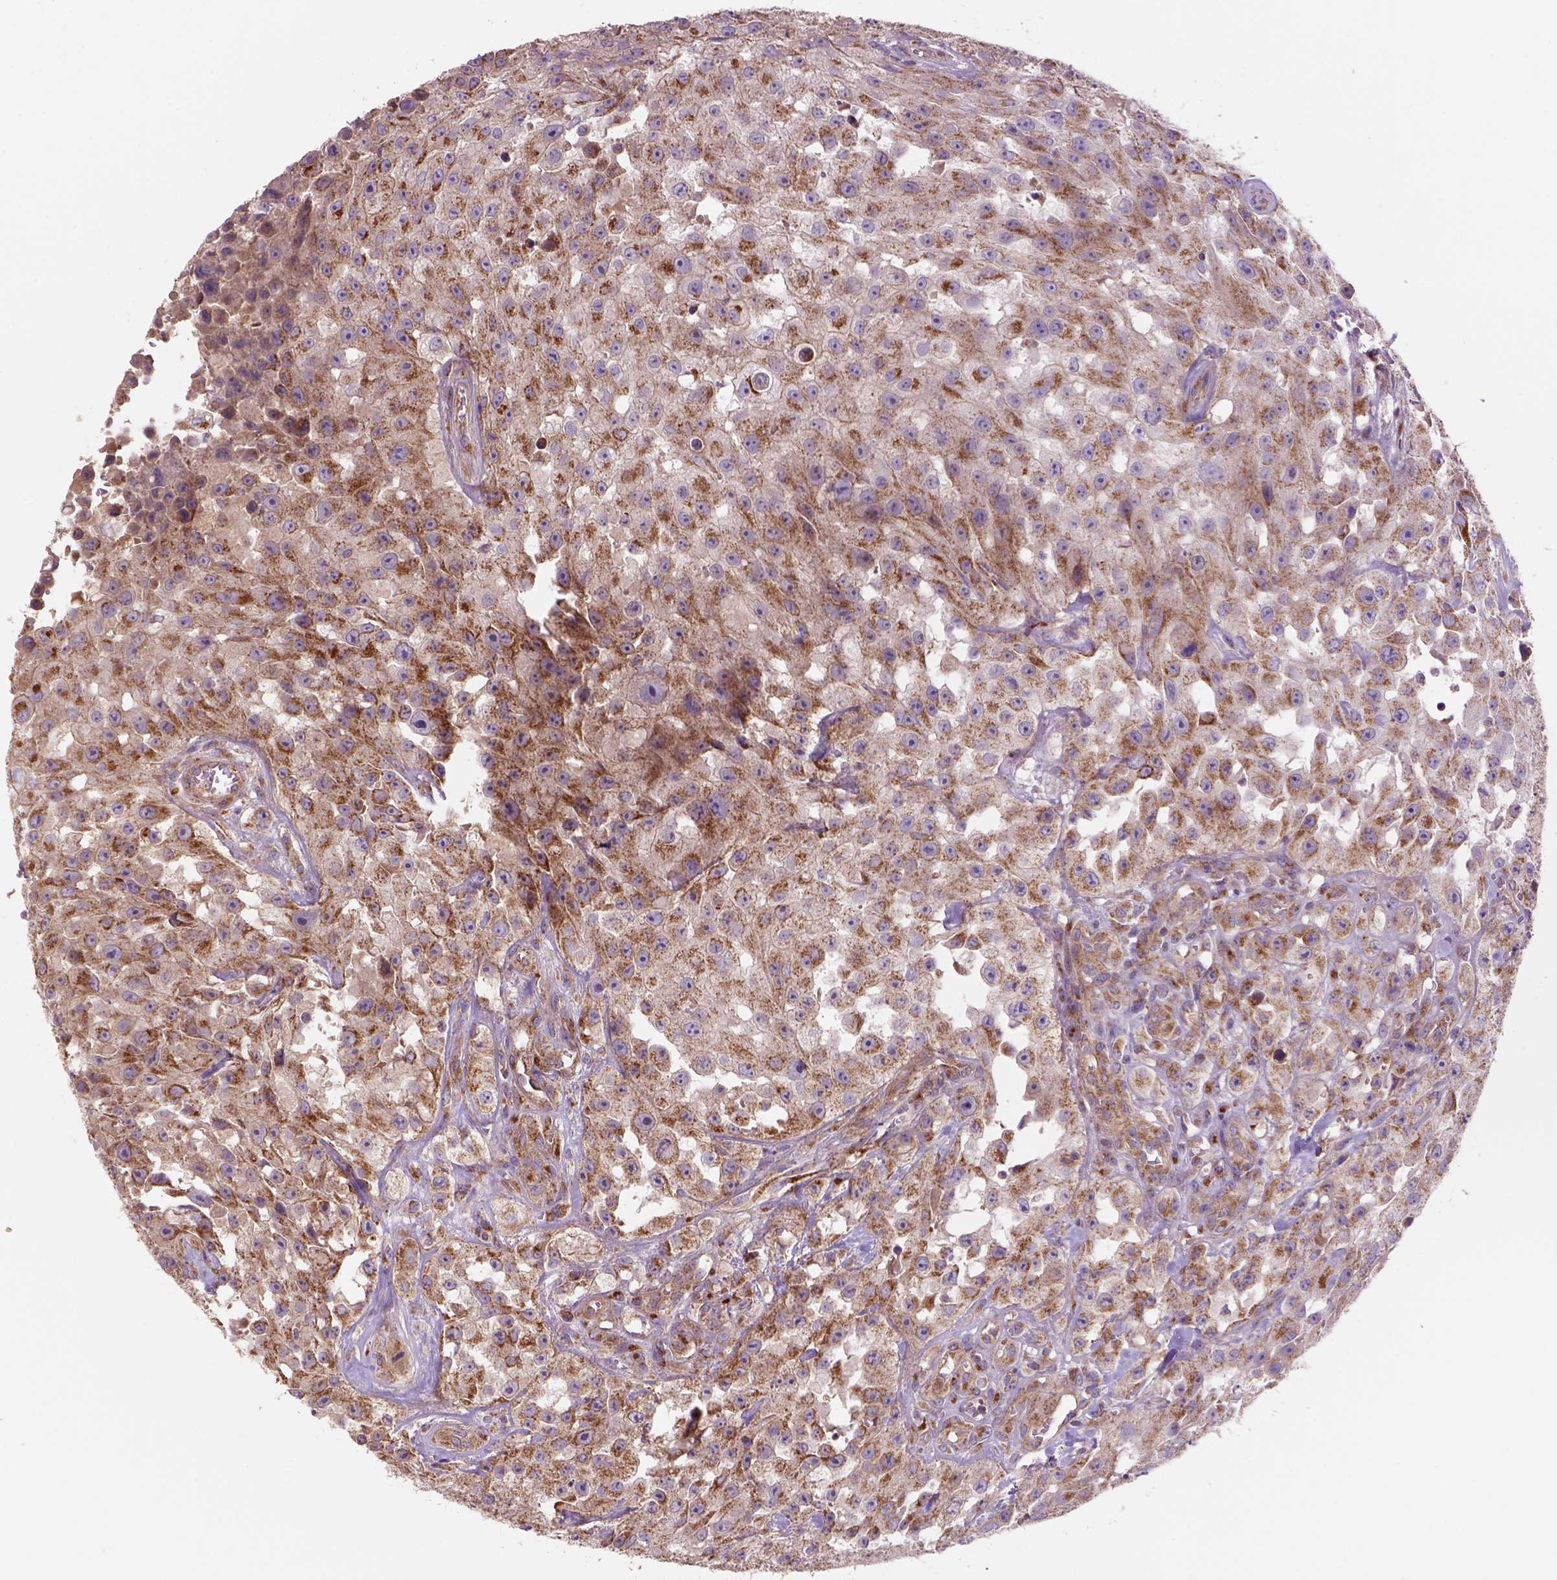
{"staining": {"intensity": "moderate", "quantity": "25%-75%", "location": "cytoplasmic/membranous"}, "tissue": "urothelial cancer", "cell_type": "Tumor cells", "image_type": "cancer", "snomed": [{"axis": "morphology", "description": "Urothelial carcinoma, High grade"}, {"axis": "topography", "description": "Urinary bladder"}], "caption": "Urothelial carcinoma (high-grade) stained with a brown dye shows moderate cytoplasmic/membranous positive staining in about 25%-75% of tumor cells.", "gene": "WARS2", "patient": {"sex": "male", "age": 79}}